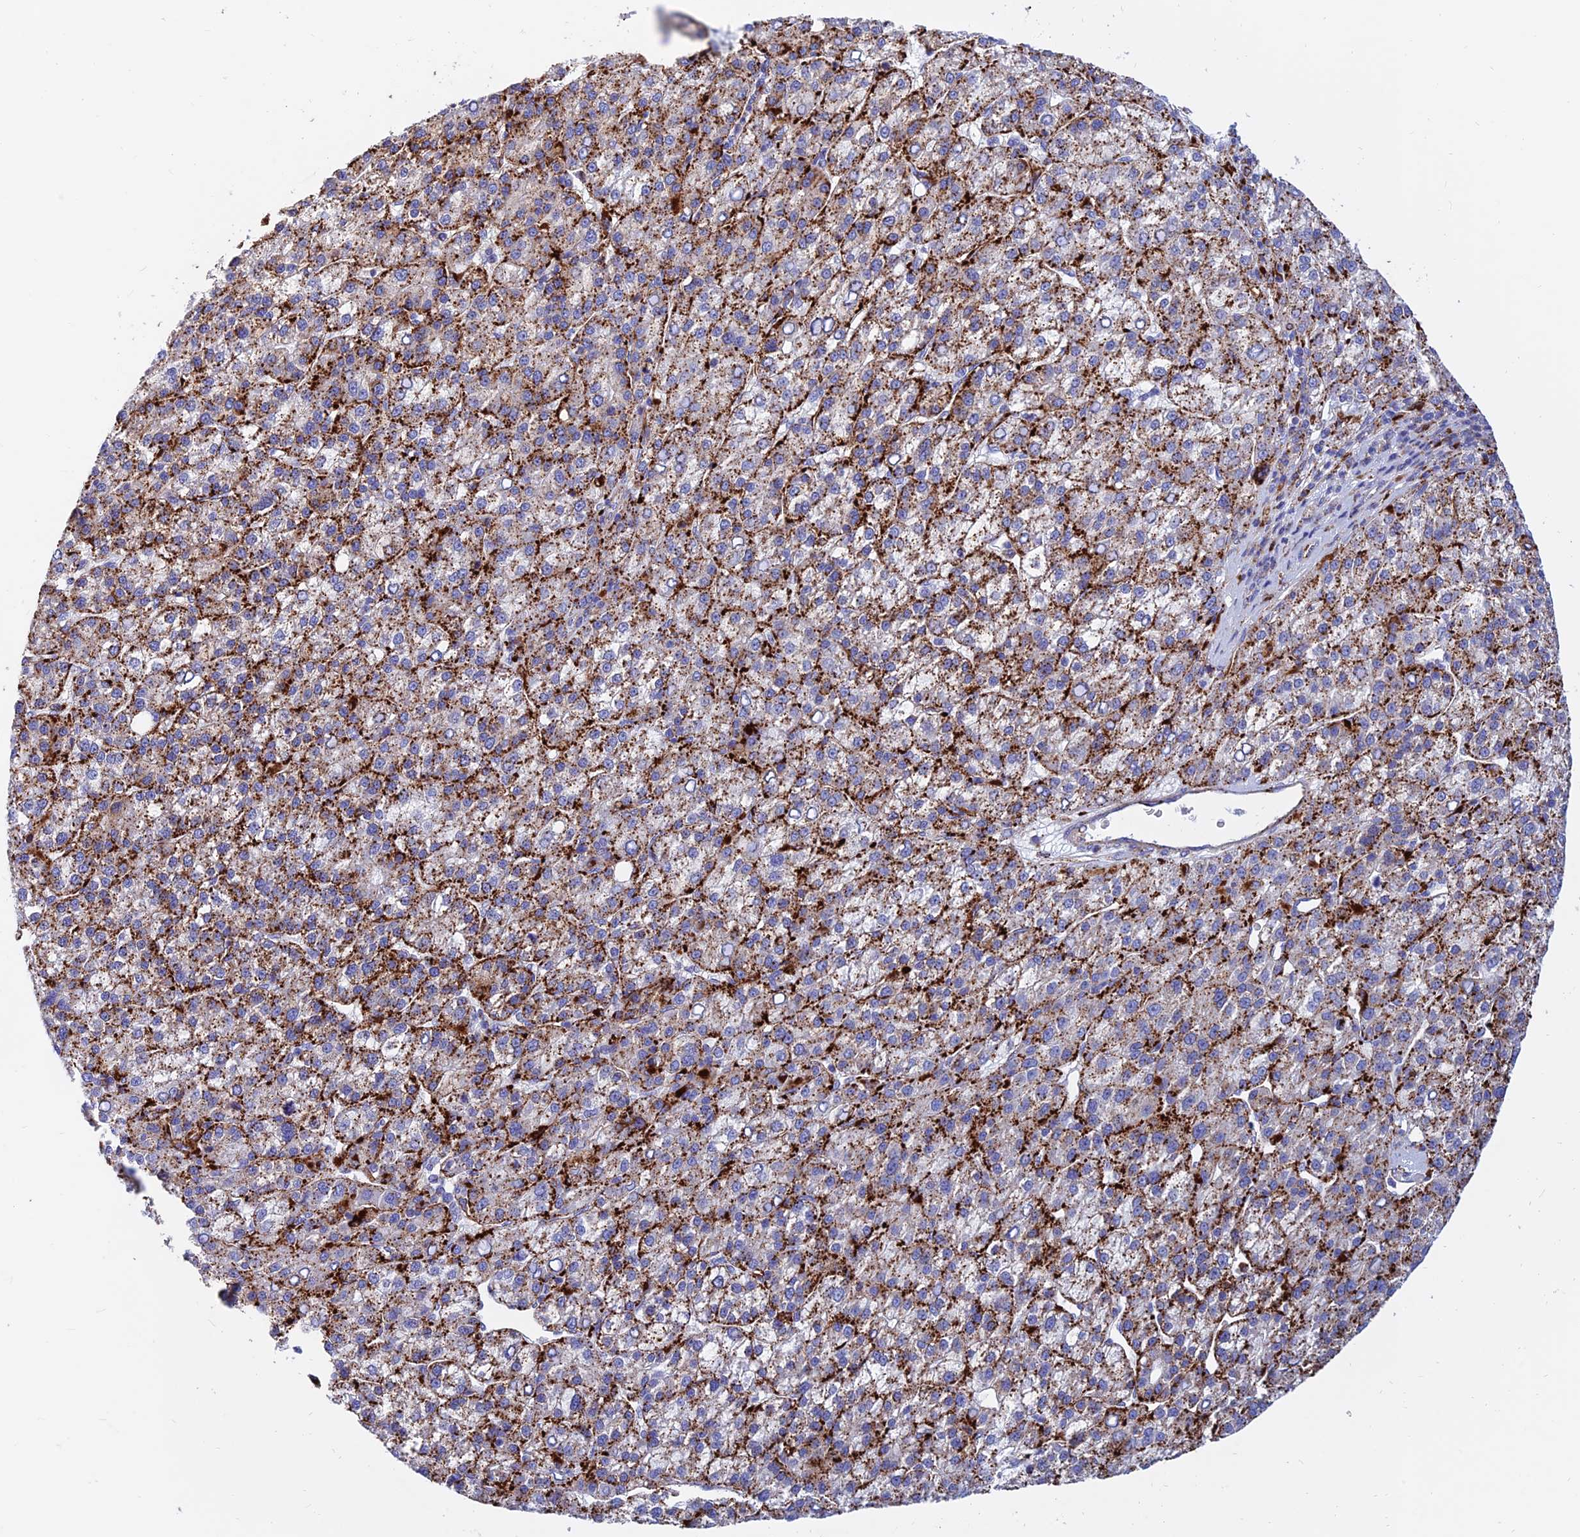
{"staining": {"intensity": "strong", "quantity": ">75%", "location": "cytoplasmic/membranous"}, "tissue": "liver cancer", "cell_type": "Tumor cells", "image_type": "cancer", "snomed": [{"axis": "morphology", "description": "Carcinoma, Hepatocellular, NOS"}, {"axis": "topography", "description": "Liver"}], "caption": "The photomicrograph reveals a brown stain indicating the presence of a protein in the cytoplasmic/membranous of tumor cells in hepatocellular carcinoma (liver).", "gene": "SPNS1", "patient": {"sex": "female", "age": 58}}